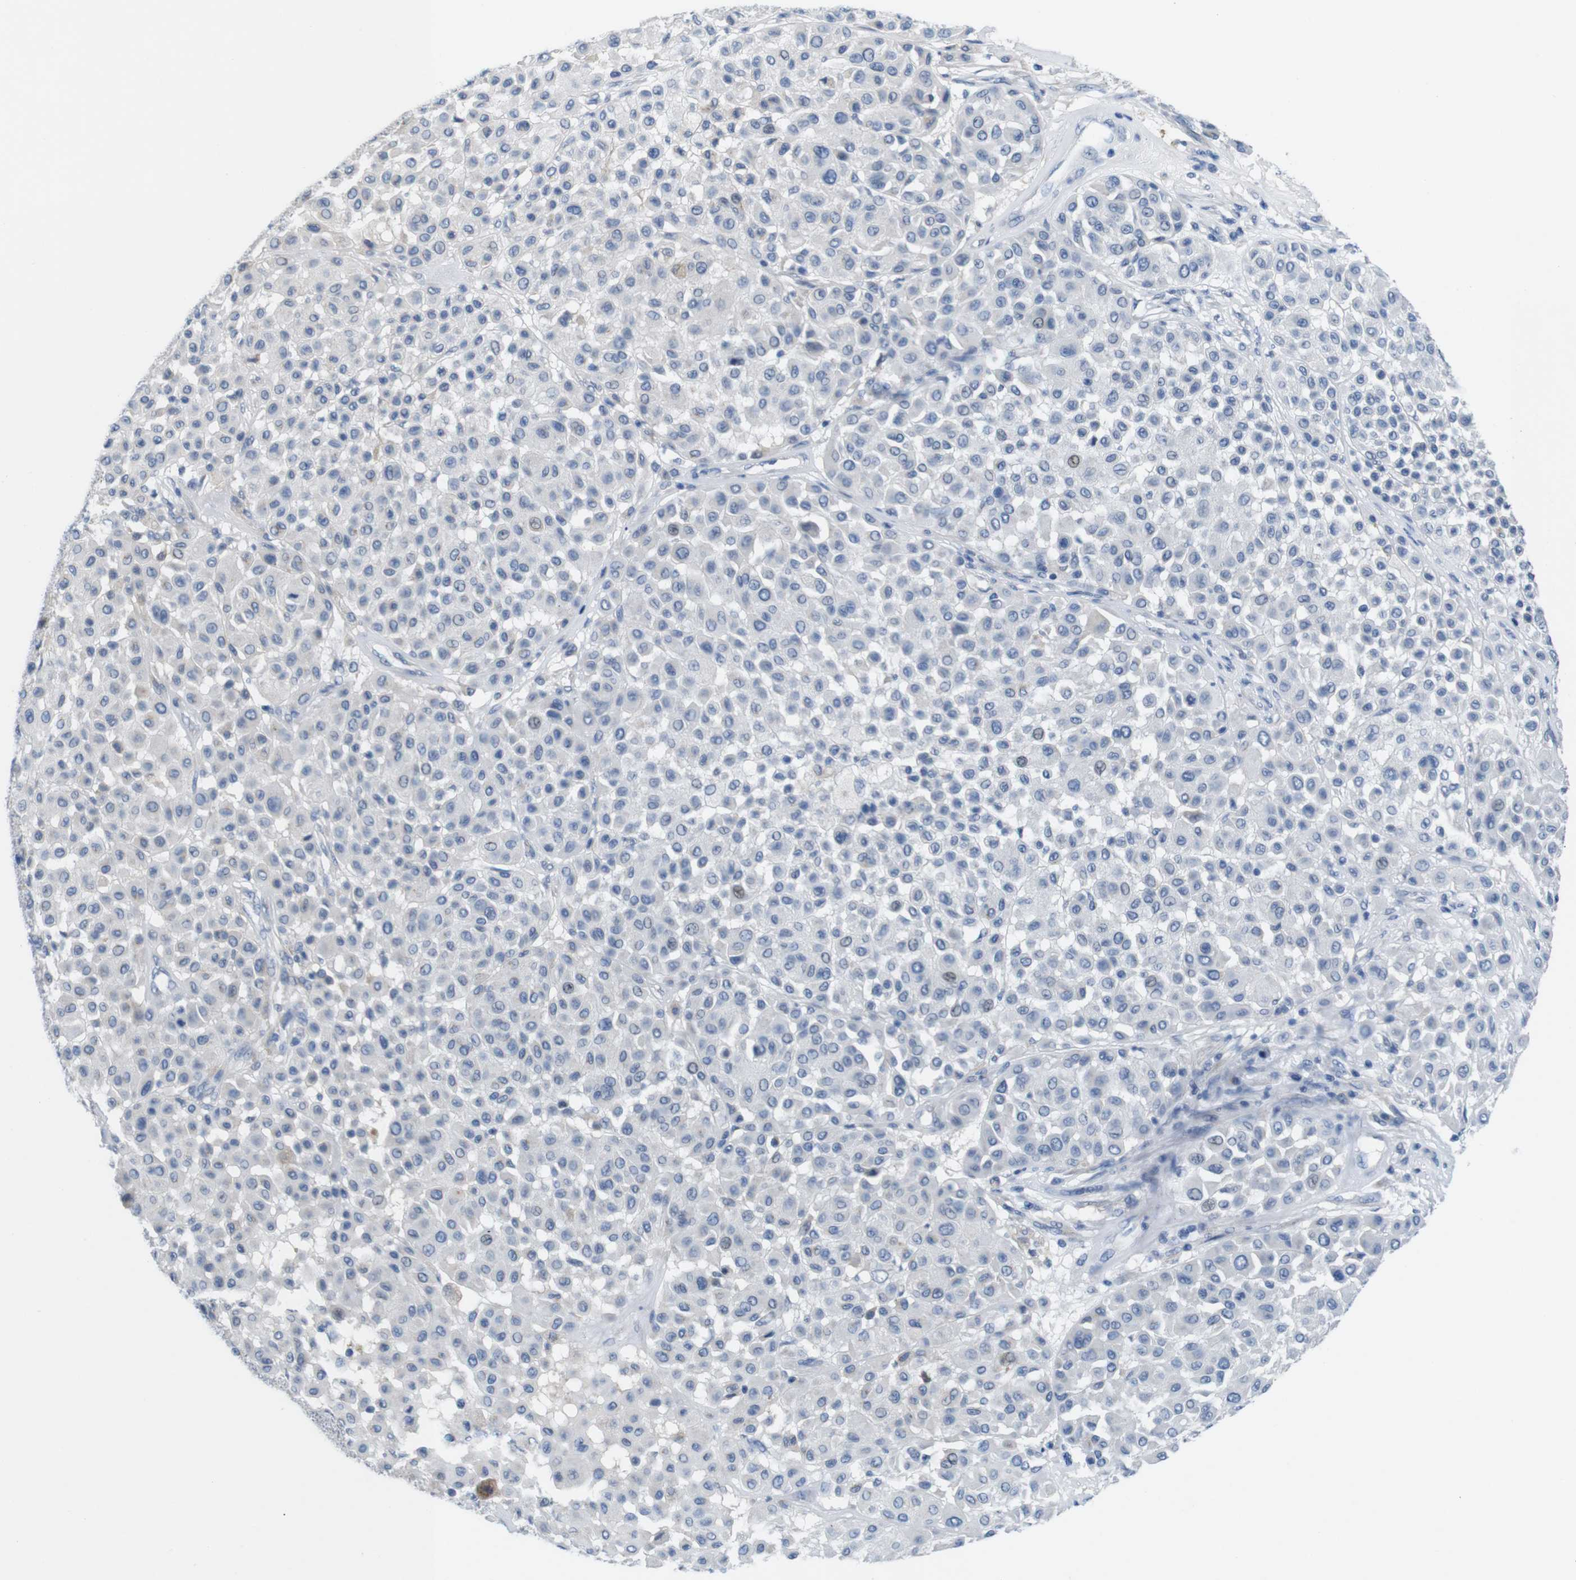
{"staining": {"intensity": "weak", "quantity": "<25%", "location": "cytoplasmic/membranous,nuclear"}, "tissue": "melanoma", "cell_type": "Tumor cells", "image_type": "cancer", "snomed": [{"axis": "morphology", "description": "Malignant melanoma, Metastatic site"}, {"axis": "topography", "description": "Soft tissue"}], "caption": "Tumor cells are negative for brown protein staining in malignant melanoma (metastatic site).", "gene": "GOLGA2", "patient": {"sex": "male", "age": 41}}